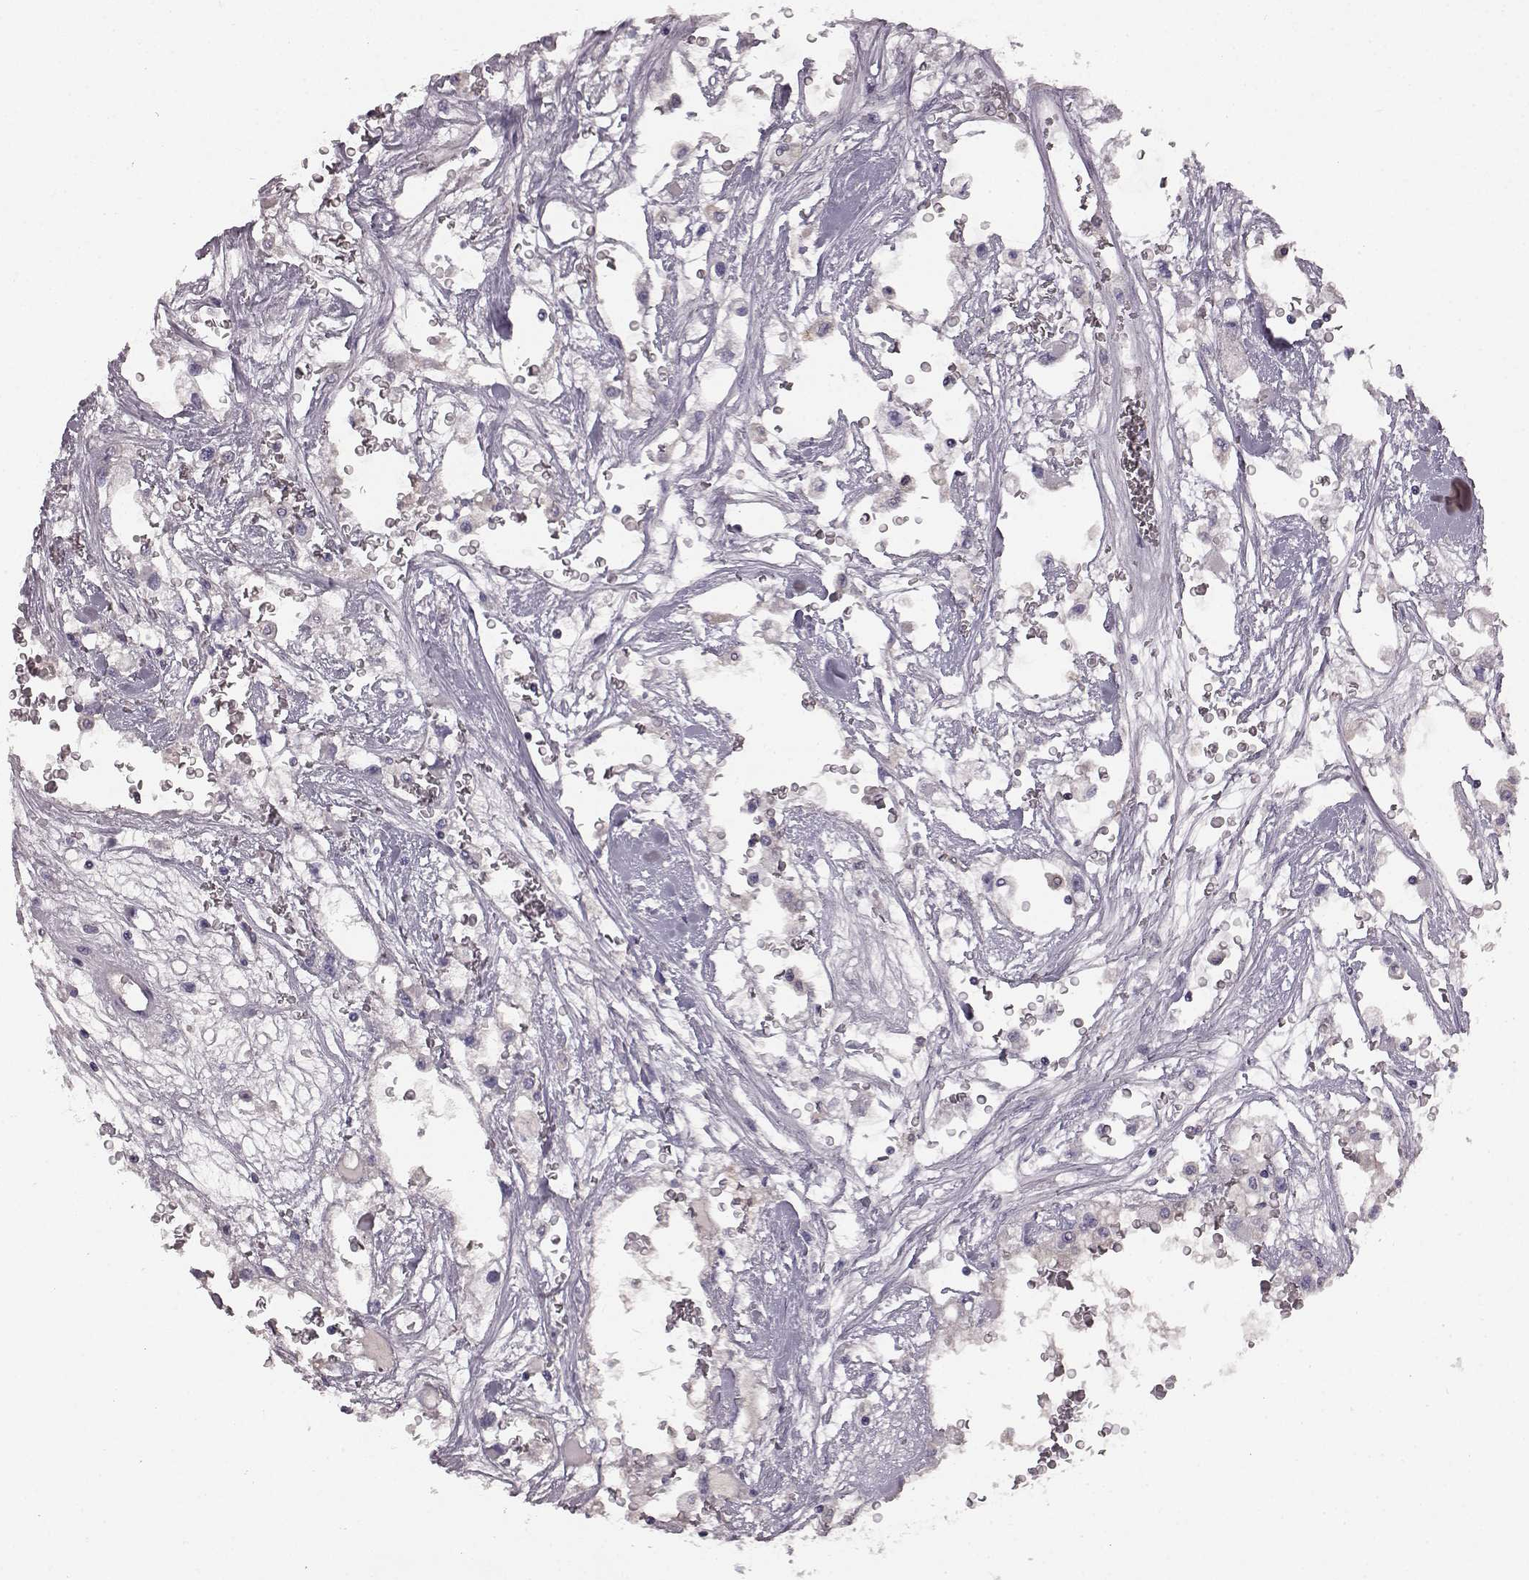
{"staining": {"intensity": "negative", "quantity": "none", "location": "none"}, "tissue": "renal cancer", "cell_type": "Tumor cells", "image_type": "cancer", "snomed": [{"axis": "morphology", "description": "Adenocarcinoma, NOS"}, {"axis": "topography", "description": "Kidney"}], "caption": "This is an immunohistochemistry histopathology image of human adenocarcinoma (renal). There is no staining in tumor cells.", "gene": "KRT85", "patient": {"sex": "male", "age": 59}}